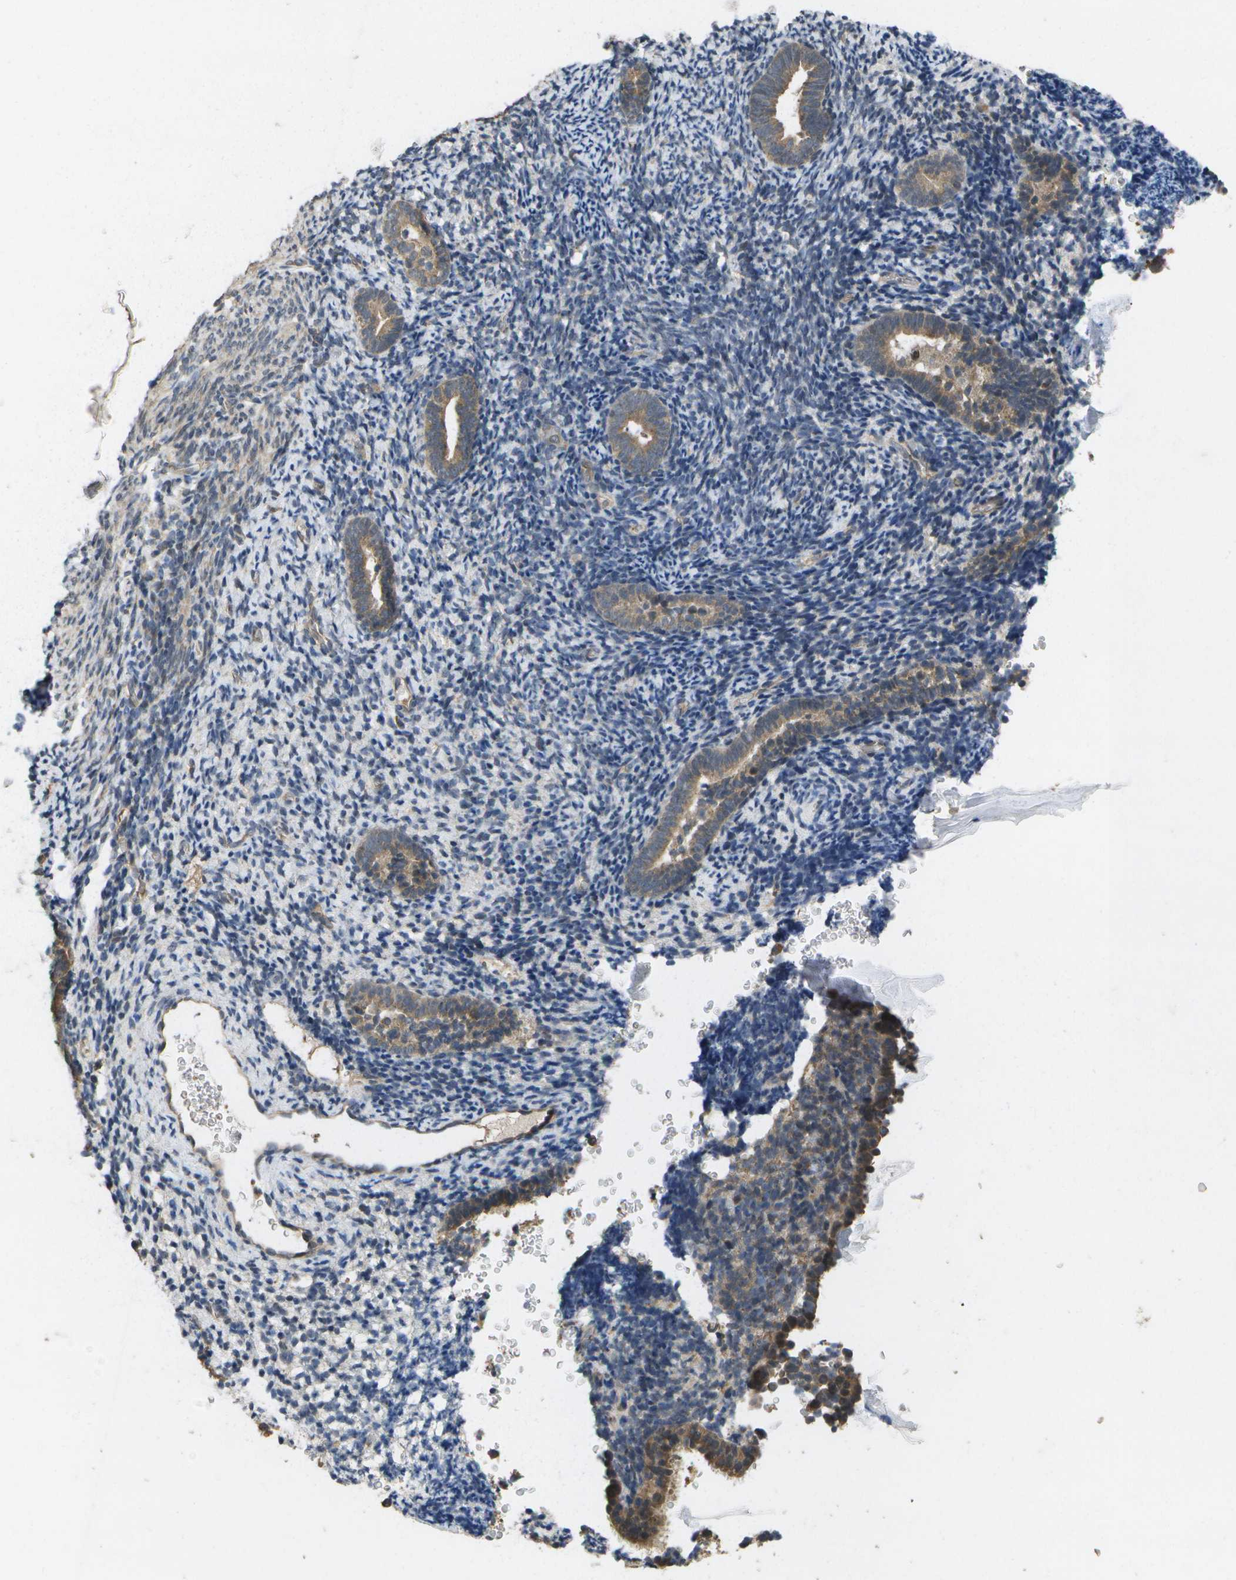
{"staining": {"intensity": "negative", "quantity": "none", "location": "none"}, "tissue": "endometrium", "cell_type": "Cells in endometrial stroma", "image_type": "normal", "snomed": [{"axis": "morphology", "description": "Normal tissue, NOS"}, {"axis": "topography", "description": "Endometrium"}], "caption": "This is an immunohistochemistry histopathology image of unremarkable endometrium. There is no positivity in cells in endometrial stroma.", "gene": "ALAS1", "patient": {"sex": "female", "age": 51}}